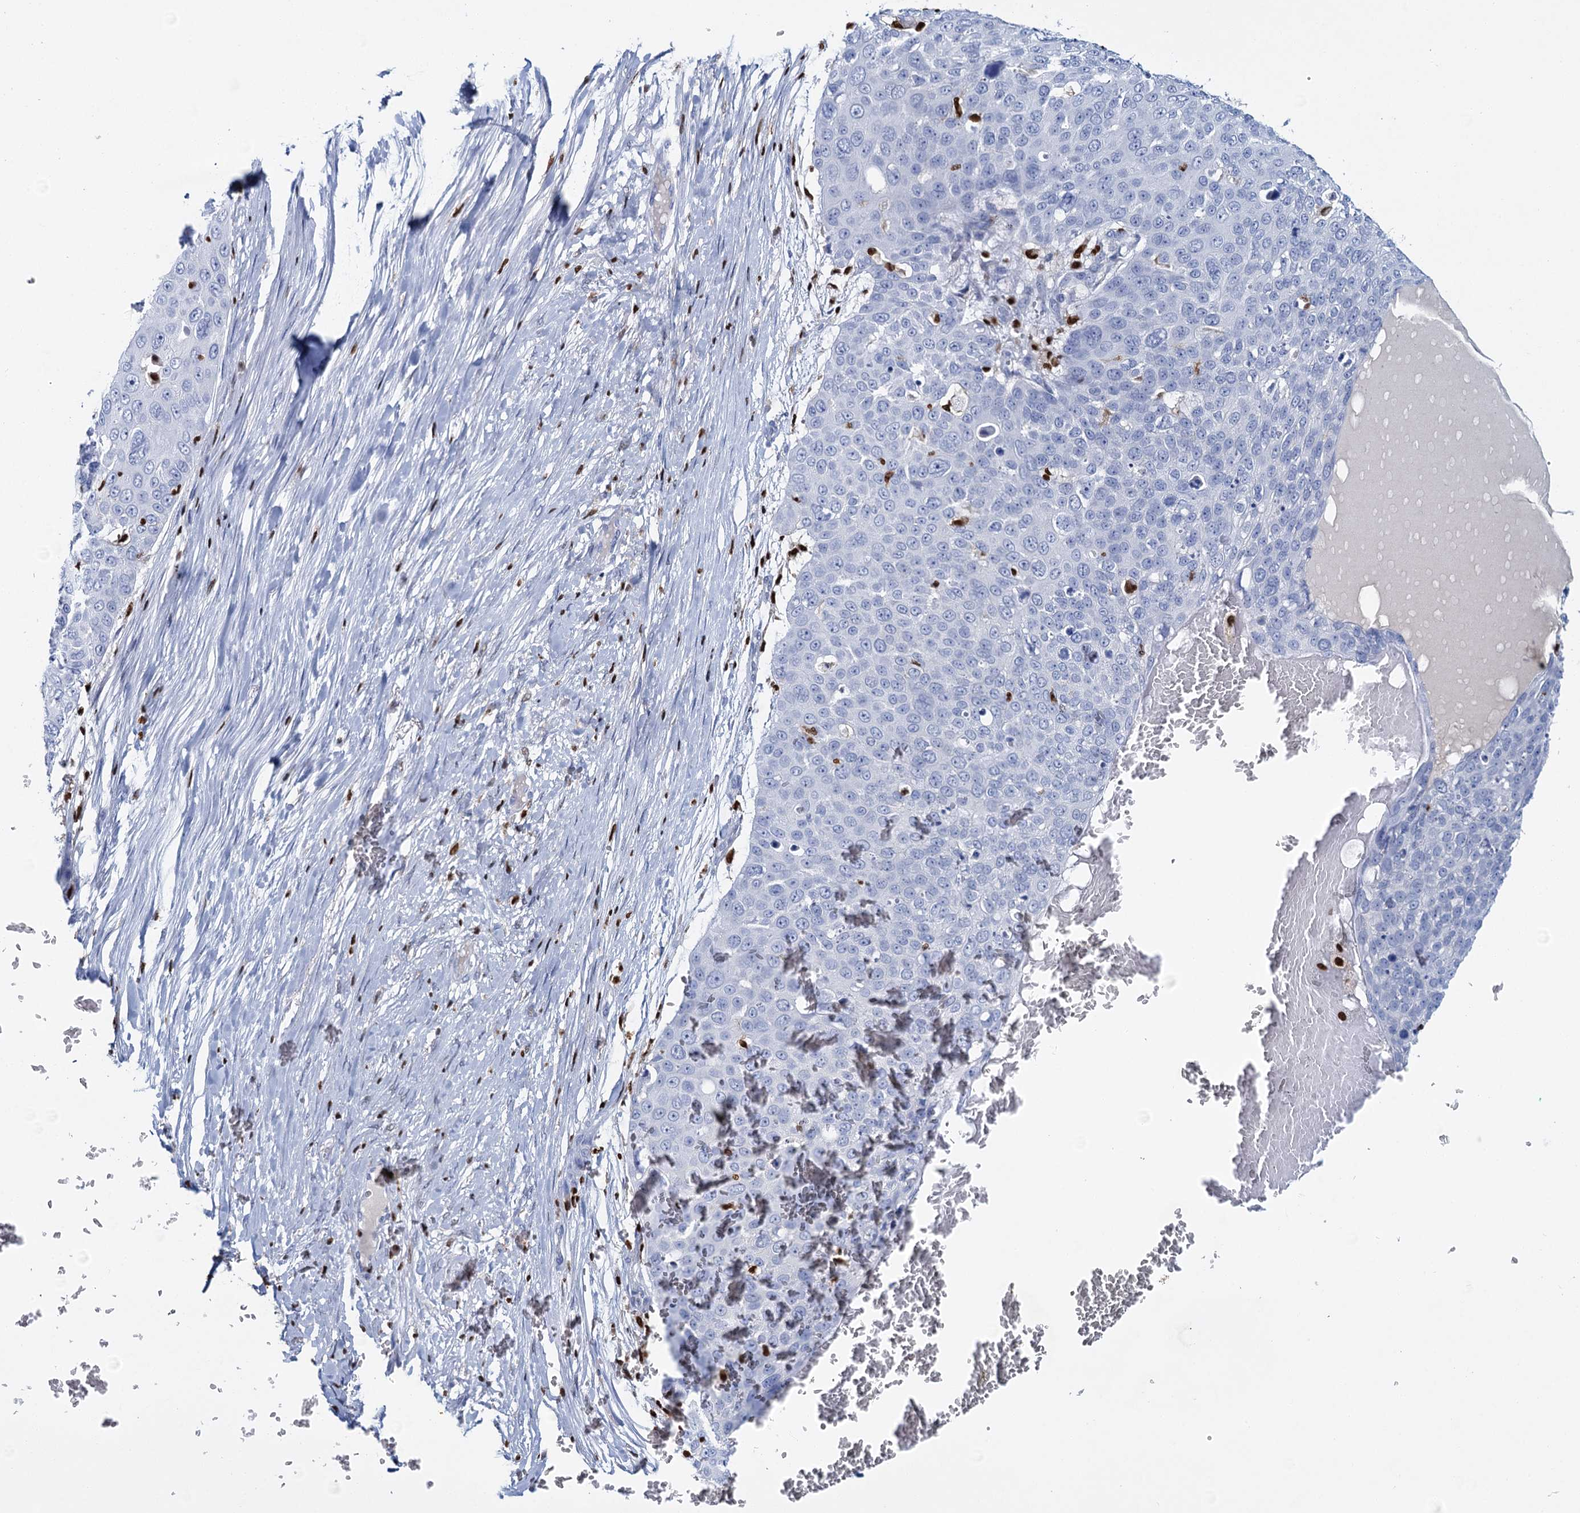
{"staining": {"intensity": "negative", "quantity": "none", "location": "none"}, "tissue": "skin cancer", "cell_type": "Tumor cells", "image_type": "cancer", "snomed": [{"axis": "morphology", "description": "Squamous cell carcinoma, NOS"}, {"axis": "topography", "description": "Skin"}], "caption": "Tumor cells show no significant protein expression in squamous cell carcinoma (skin).", "gene": "CELF2", "patient": {"sex": "male", "age": 71}}